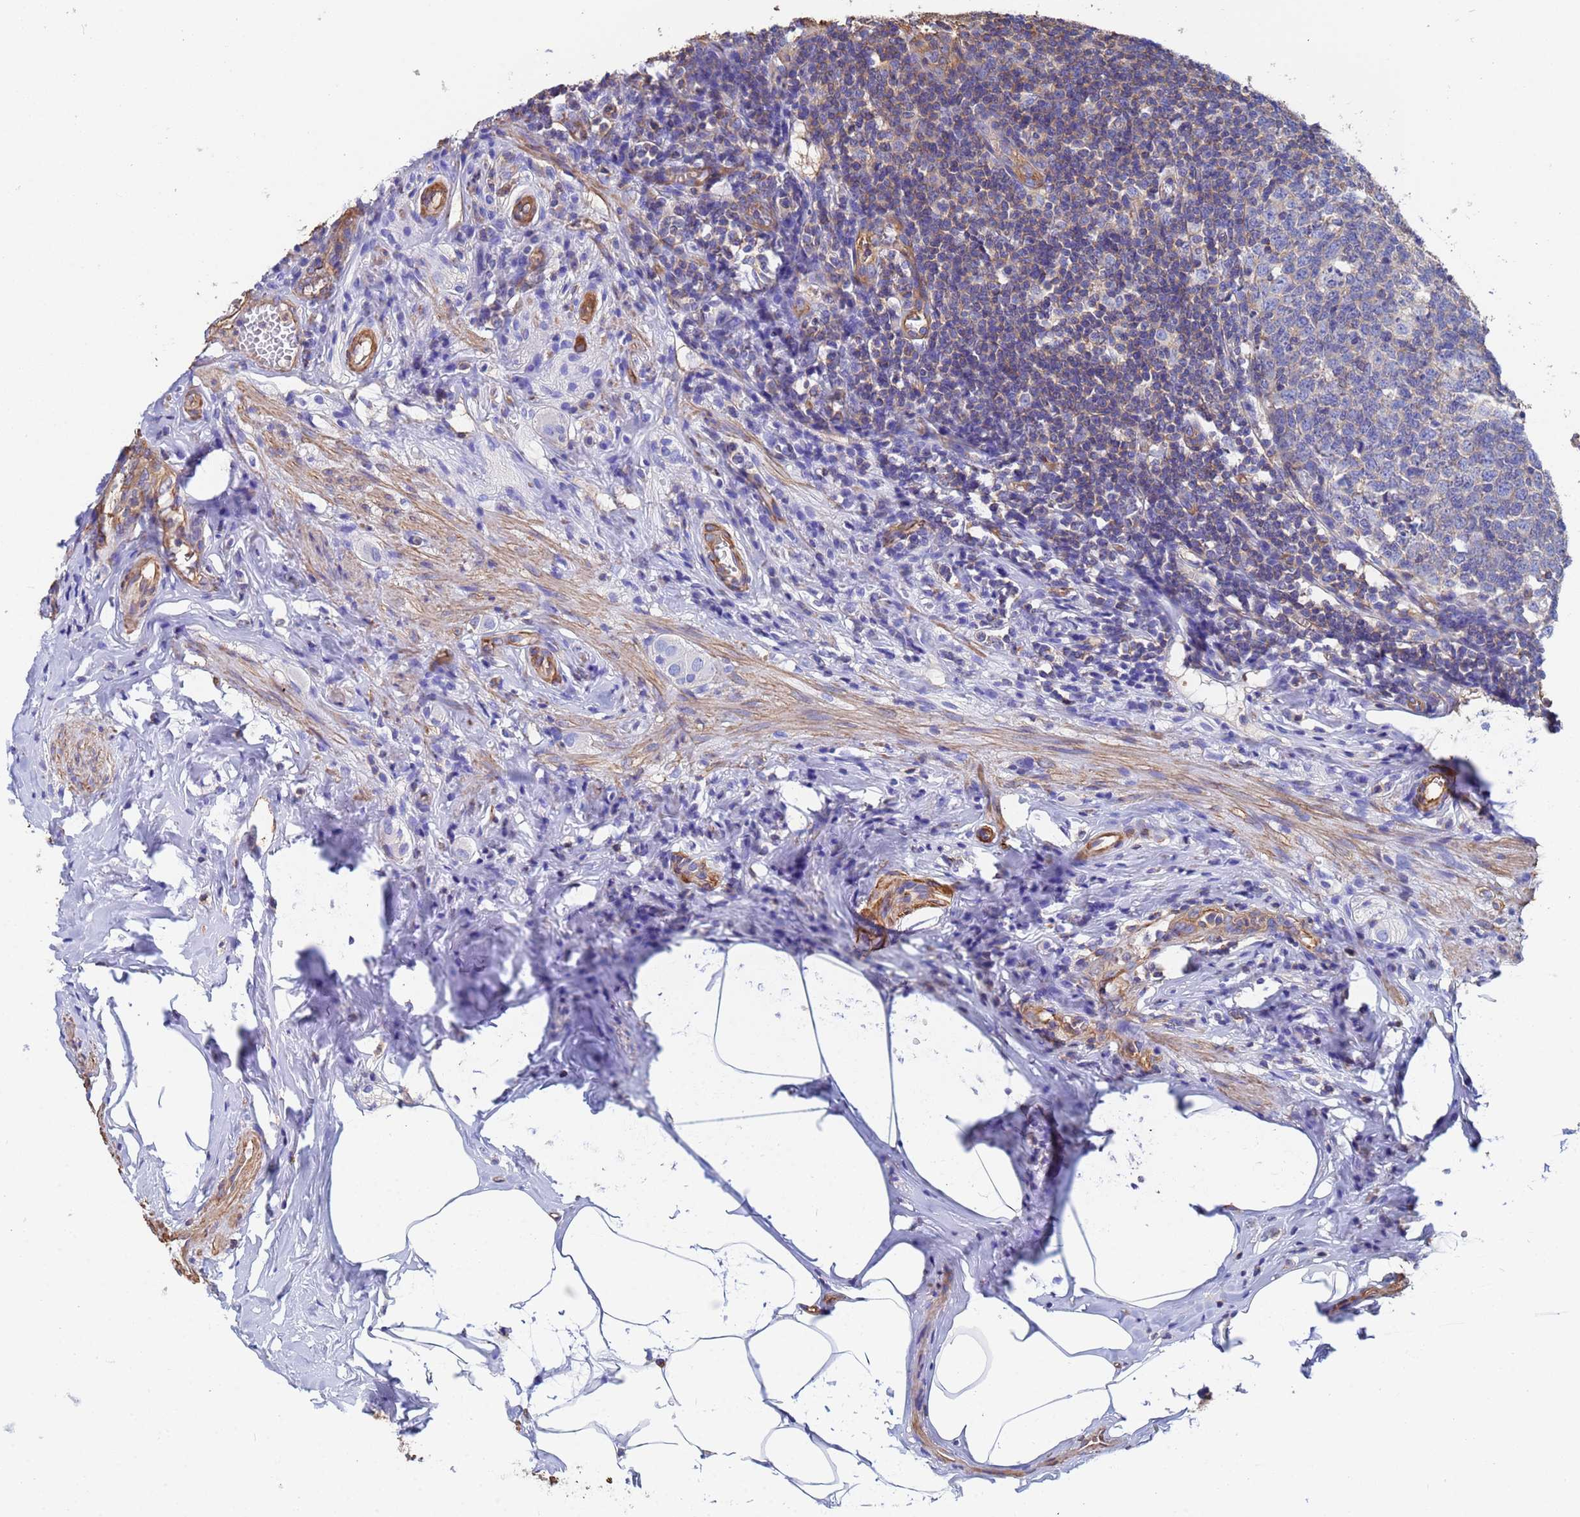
{"staining": {"intensity": "weak", "quantity": "25%-75%", "location": "cytoplasmic/membranous"}, "tissue": "appendix", "cell_type": "Glandular cells", "image_type": "normal", "snomed": [{"axis": "morphology", "description": "Normal tissue, NOS"}, {"axis": "topography", "description": "Appendix"}], "caption": "Protein expression analysis of benign human appendix reveals weak cytoplasmic/membranous staining in about 25%-75% of glandular cells. The protein of interest is shown in brown color, while the nuclei are stained blue.", "gene": "MYL12A", "patient": {"sex": "male", "age": 56}}